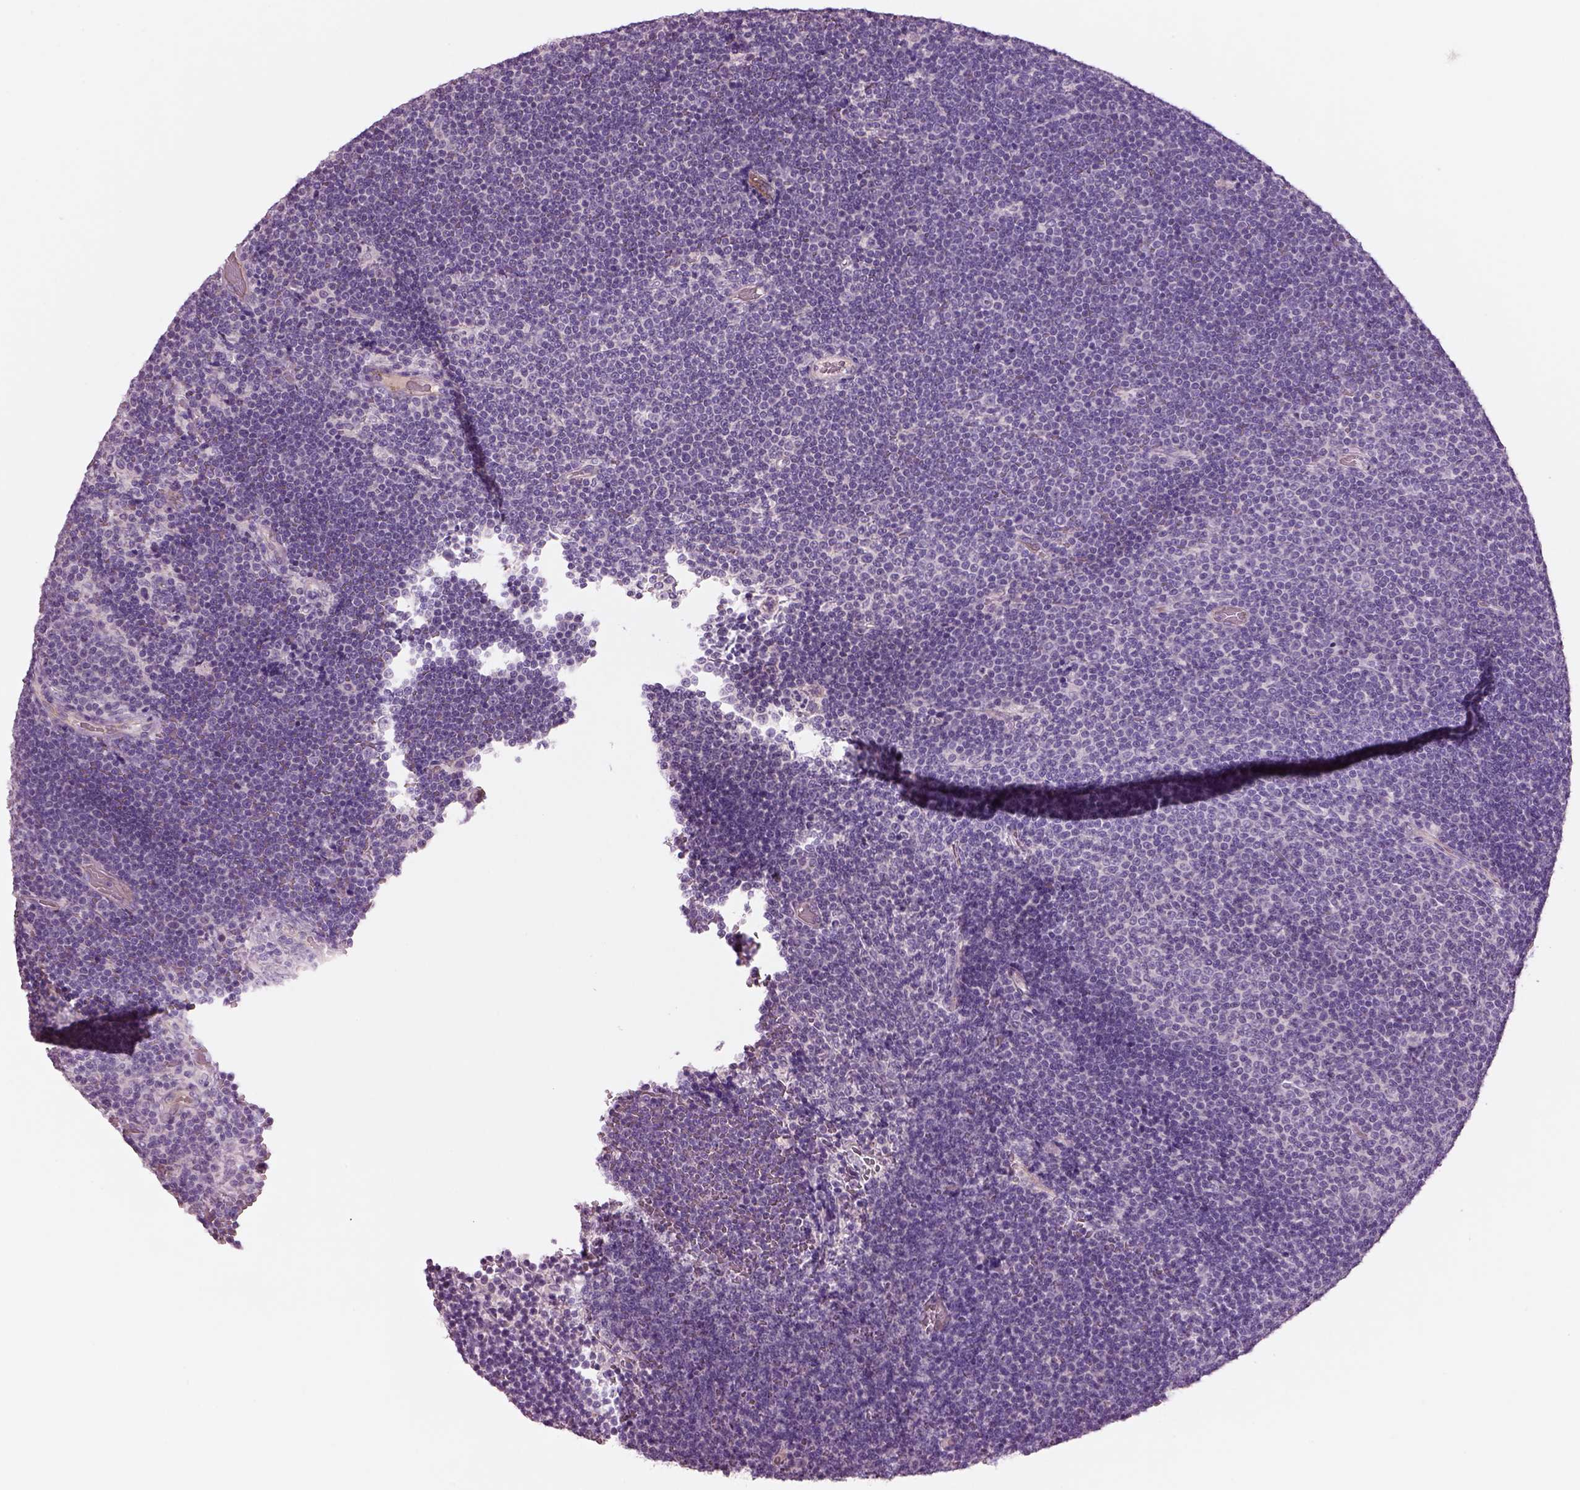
{"staining": {"intensity": "negative", "quantity": "none", "location": "none"}, "tissue": "lymphoma", "cell_type": "Tumor cells", "image_type": "cancer", "snomed": [{"axis": "morphology", "description": "Malignant lymphoma, non-Hodgkin's type, Low grade"}, {"axis": "topography", "description": "Brain"}], "caption": "The image displays no significant staining in tumor cells of malignant lymphoma, non-Hodgkin's type (low-grade).", "gene": "PLPP7", "patient": {"sex": "female", "age": 66}}